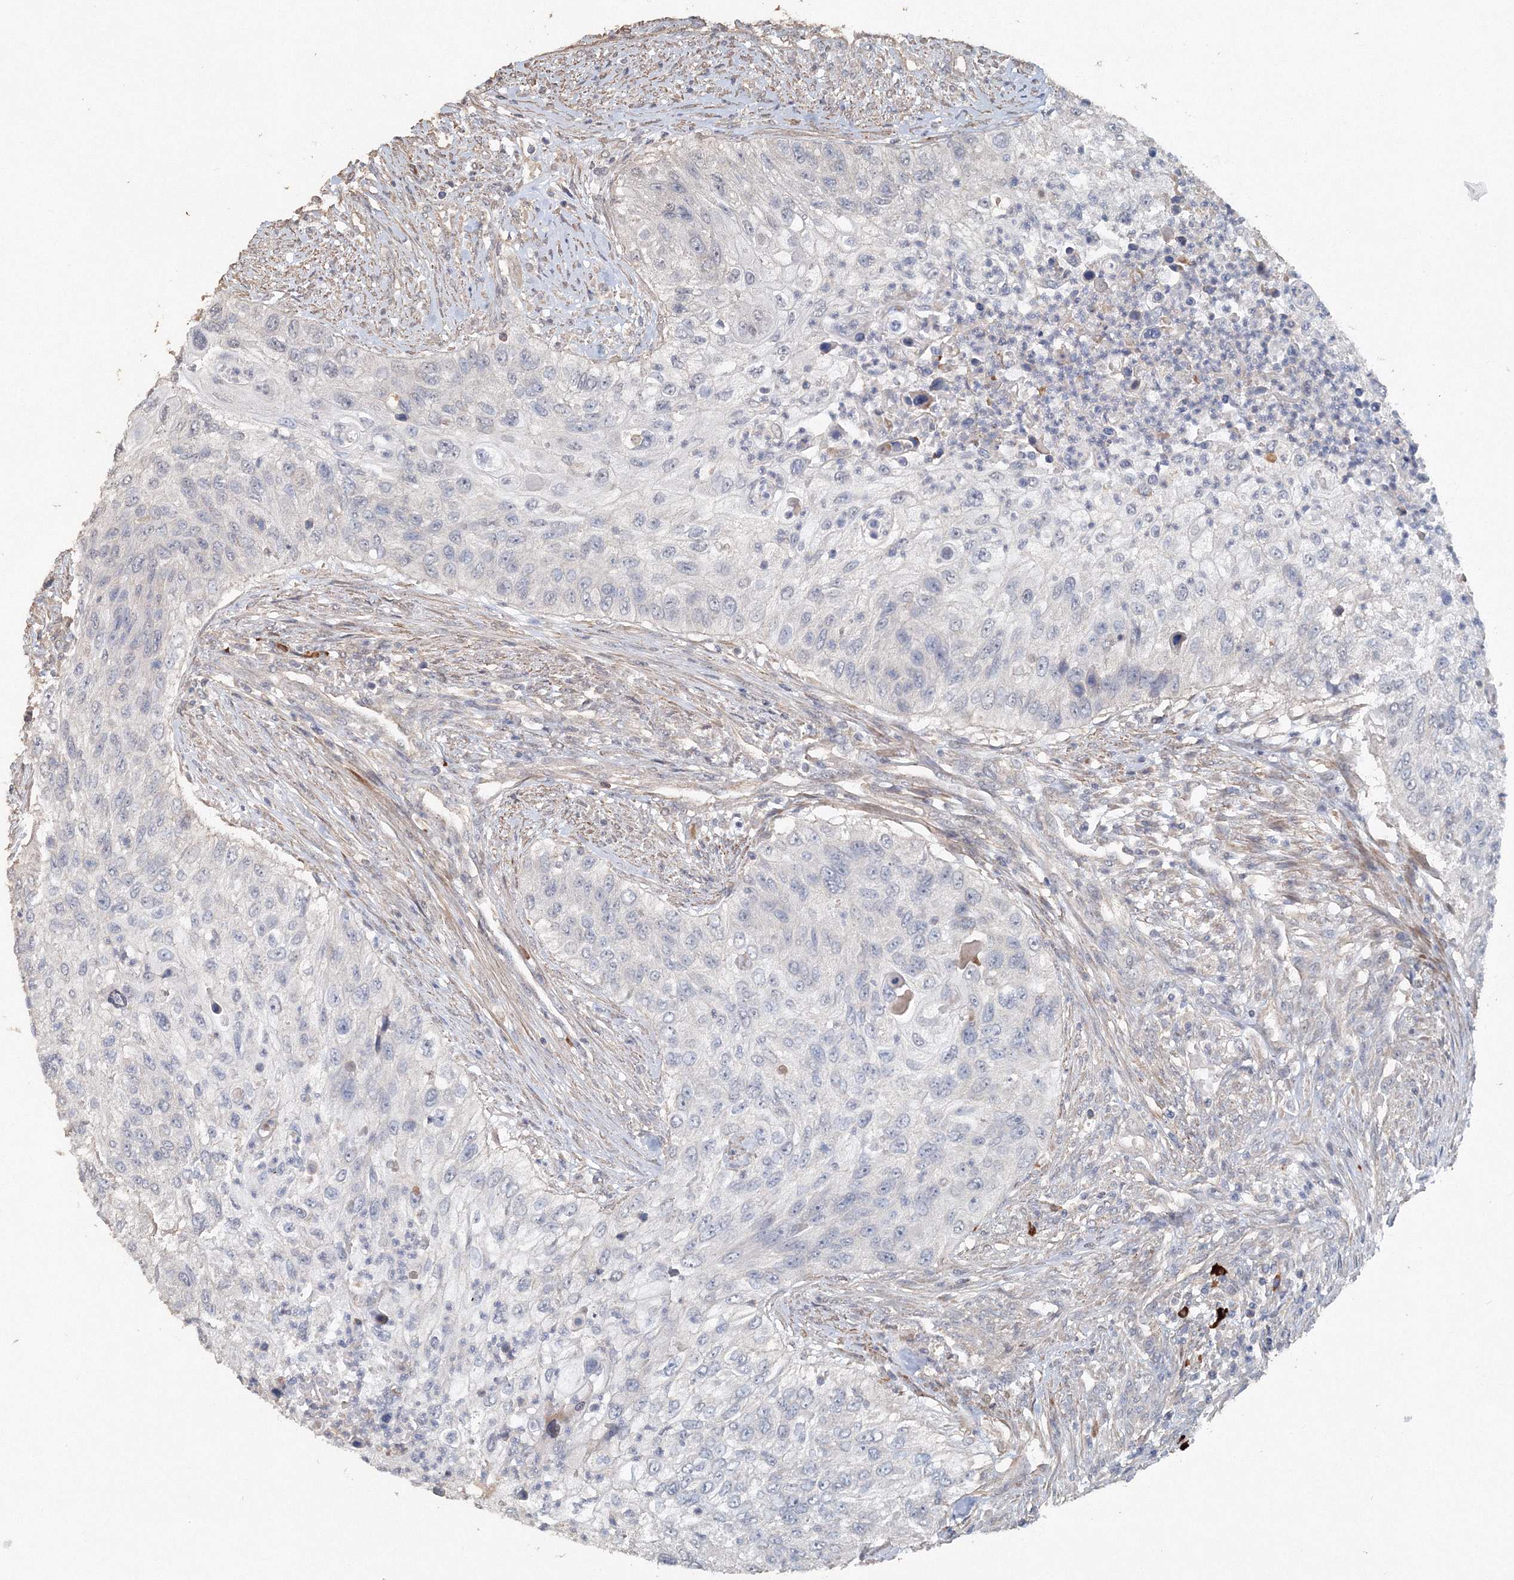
{"staining": {"intensity": "negative", "quantity": "none", "location": "none"}, "tissue": "urothelial cancer", "cell_type": "Tumor cells", "image_type": "cancer", "snomed": [{"axis": "morphology", "description": "Urothelial carcinoma, High grade"}, {"axis": "topography", "description": "Urinary bladder"}], "caption": "Tumor cells show no significant protein staining in urothelial carcinoma (high-grade).", "gene": "NALF2", "patient": {"sex": "female", "age": 60}}